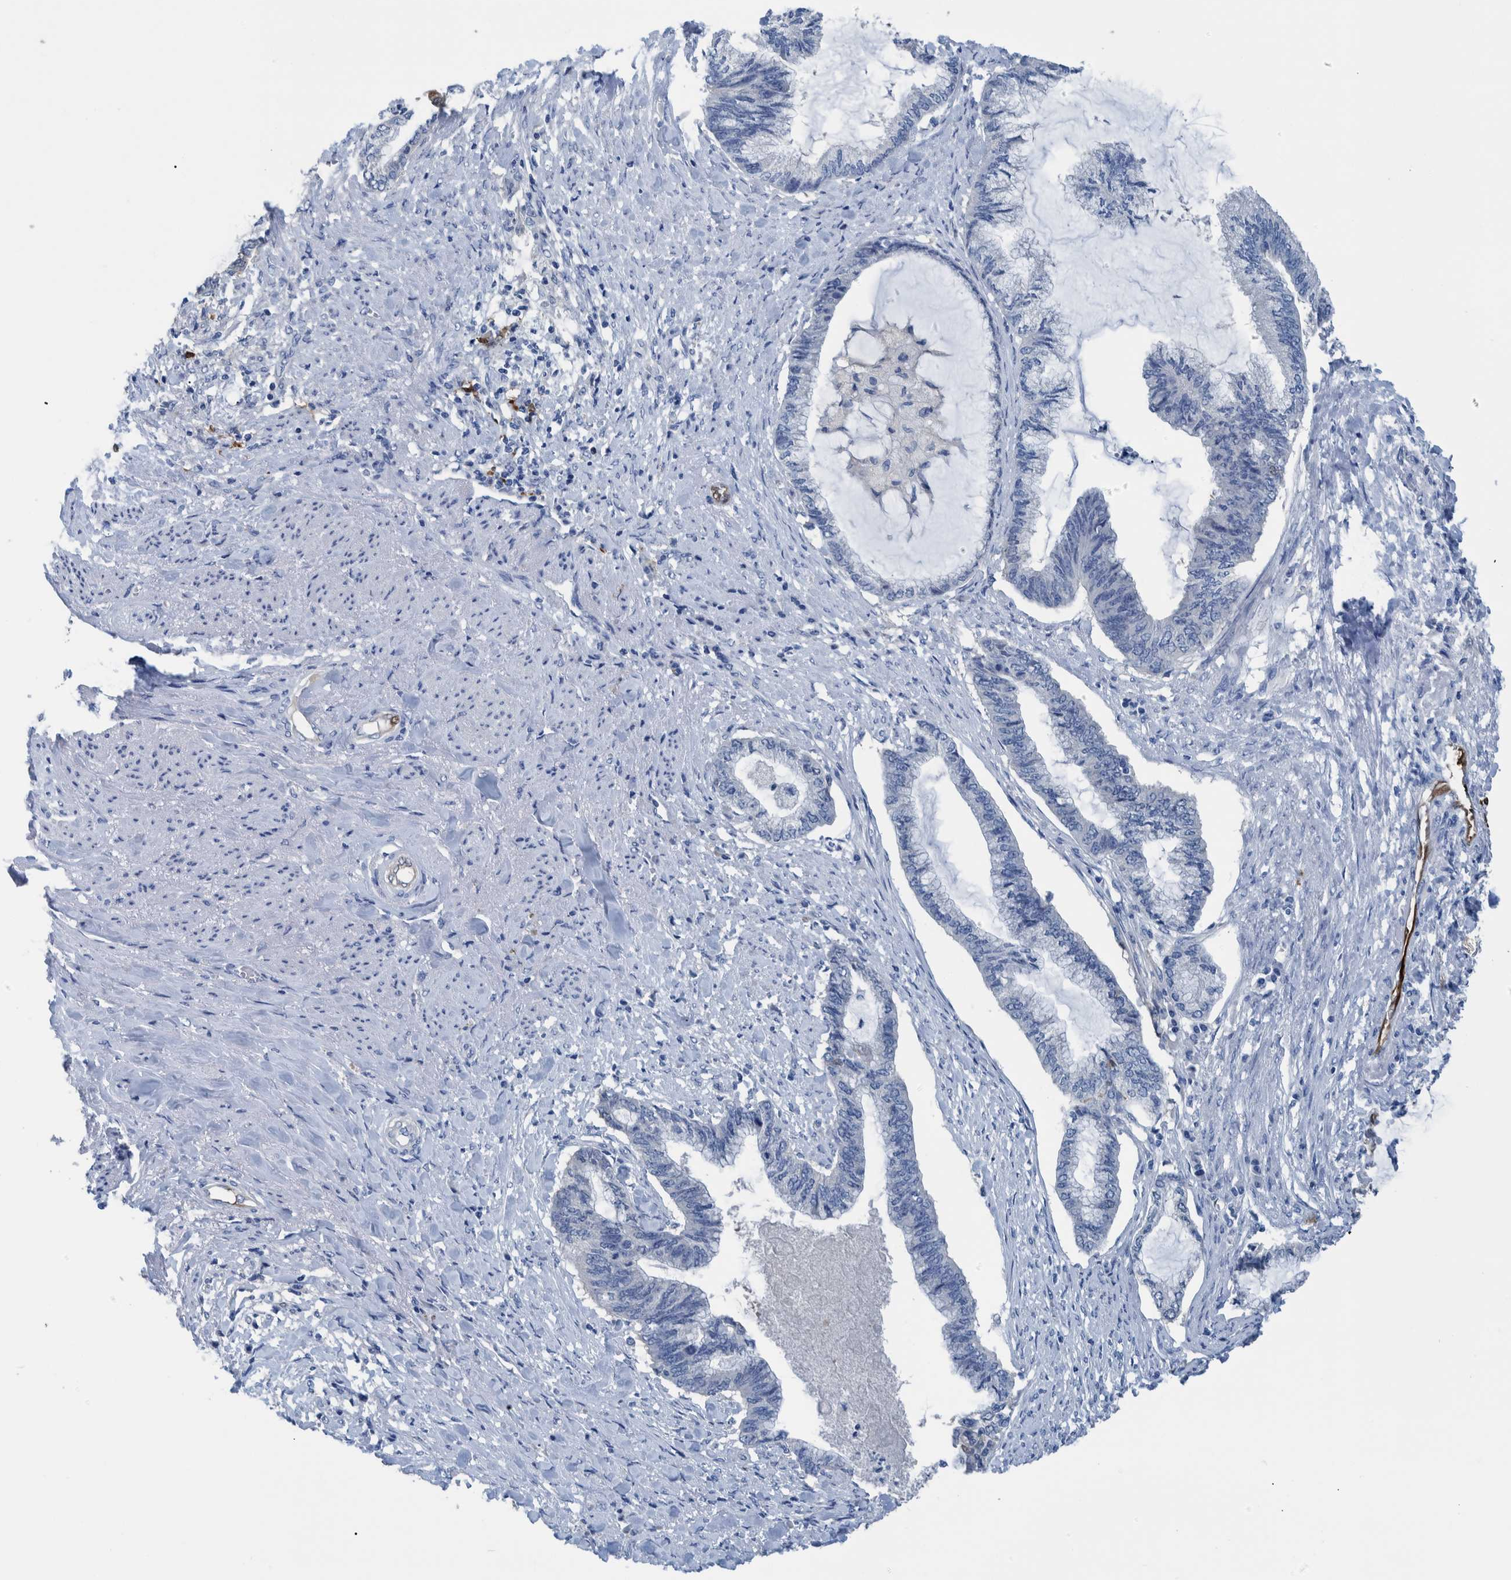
{"staining": {"intensity": "negative", "quantity": "none", "location": "none"}, "tissue": "endometrial cancer", "cell_type": "Tumor cells", "image_type": "cancer", "snomed": [{"axis": "morphology", "description": "Adenocarcinoma, NOS"}, {"axis": "topography", "description": "Endometrium"}], "caption": "Immunohistochemistry (IHC) photomicrograph of endometrial adenocarcinoma stained for a protein (brown), which shows no positivity in tumor cells. Nuclei are stained in blue.", "gene": "IDO1", "patient": {"sex": "female", "age": 86}}